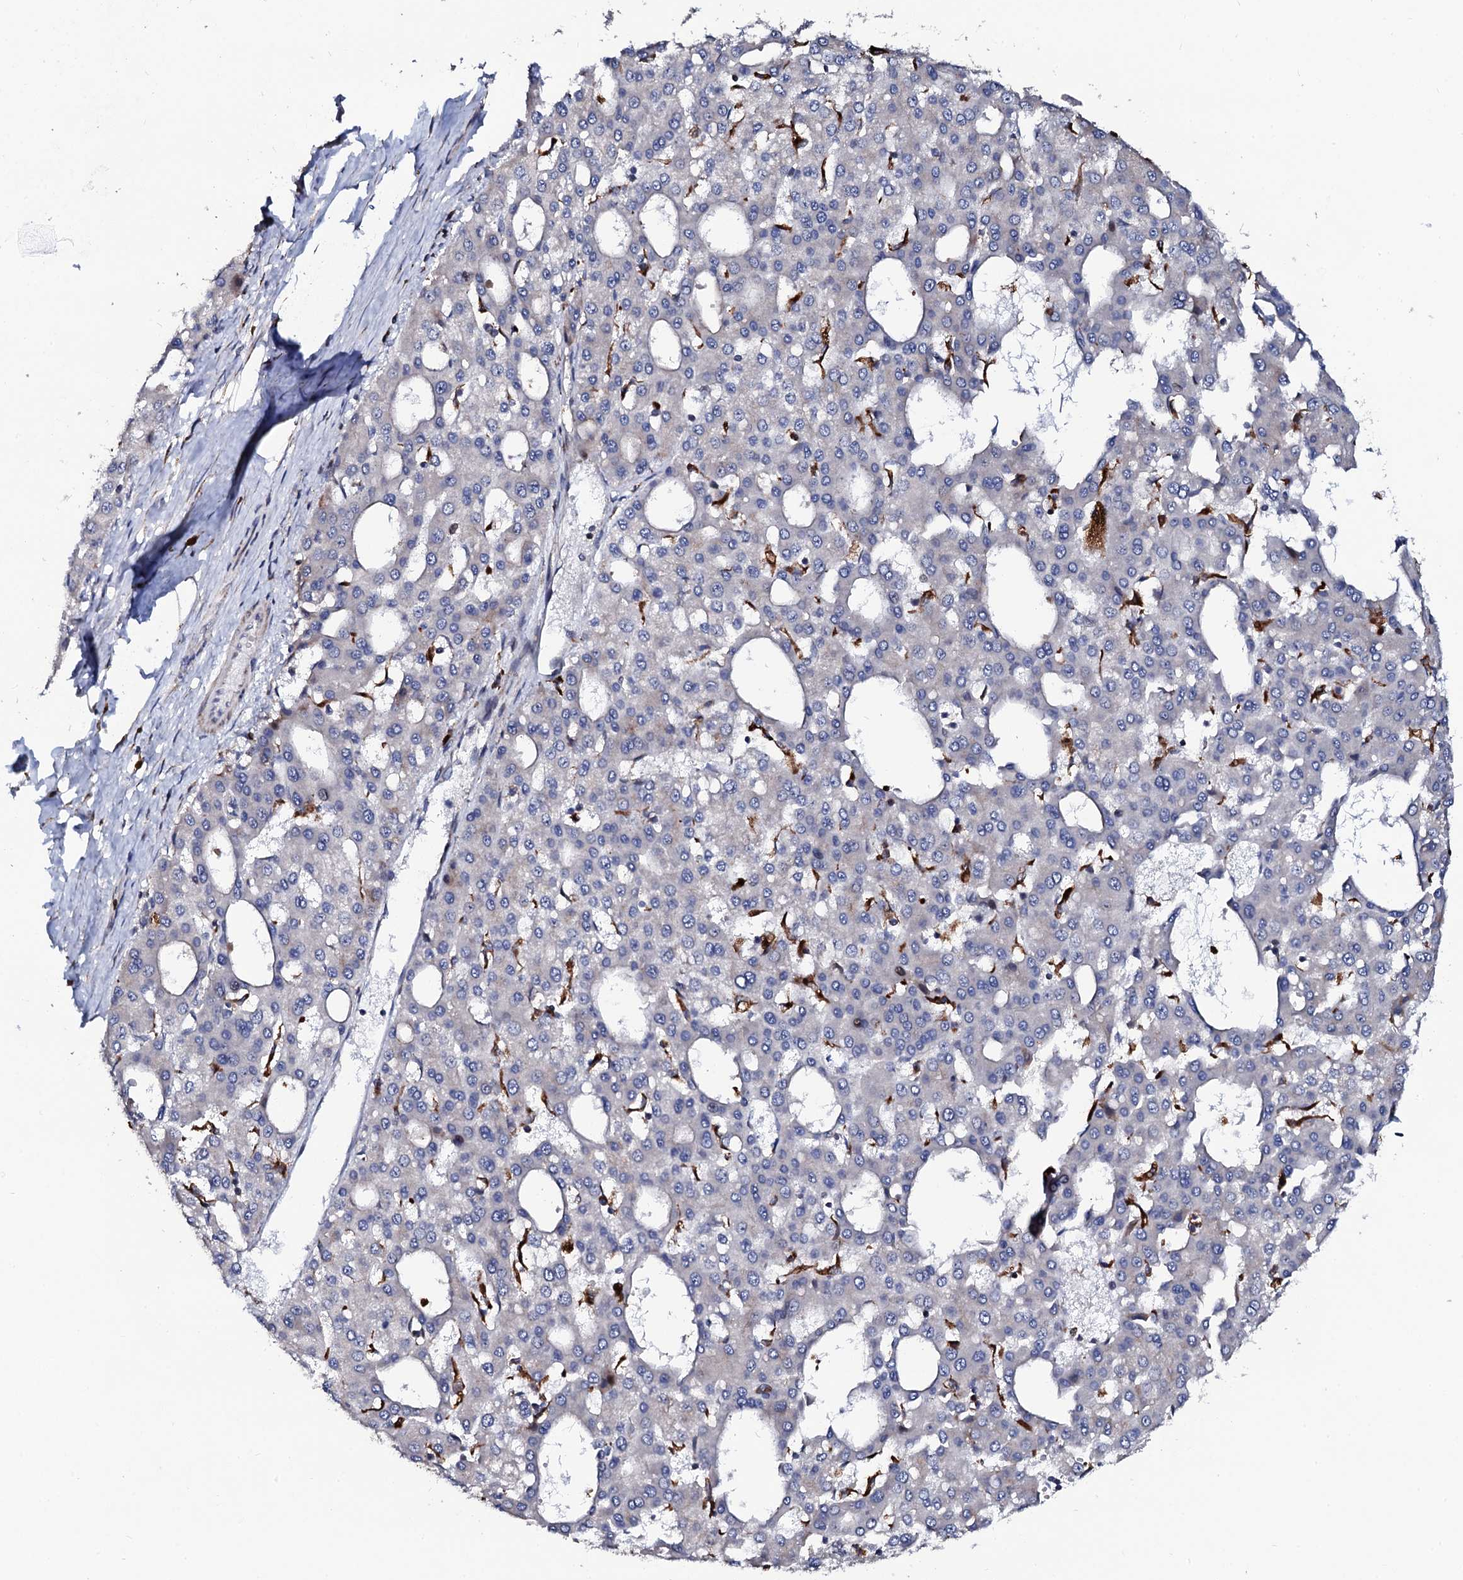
{"staining": {"intensity": "negative", "quantity": "none", "location": "none"}, "tissue": "liver cancer", "cell_type": "Tumor cells", "image_type": "cancer", "snomed": [{"axis": "morphology", "description": "Carcinoma, Hepatocellular, NOS"}, {"axis": "topography", "description": "Liver"}], "caption": "An IHC photomicrograph of liver cancer (hepatocellular carcinoma) is shown. There is no staining in tumor cells of liver cancer (hepatocellular carcinoma).", "gene": "TCIRG1", "patient": {"sex": "male", "age": 47}}